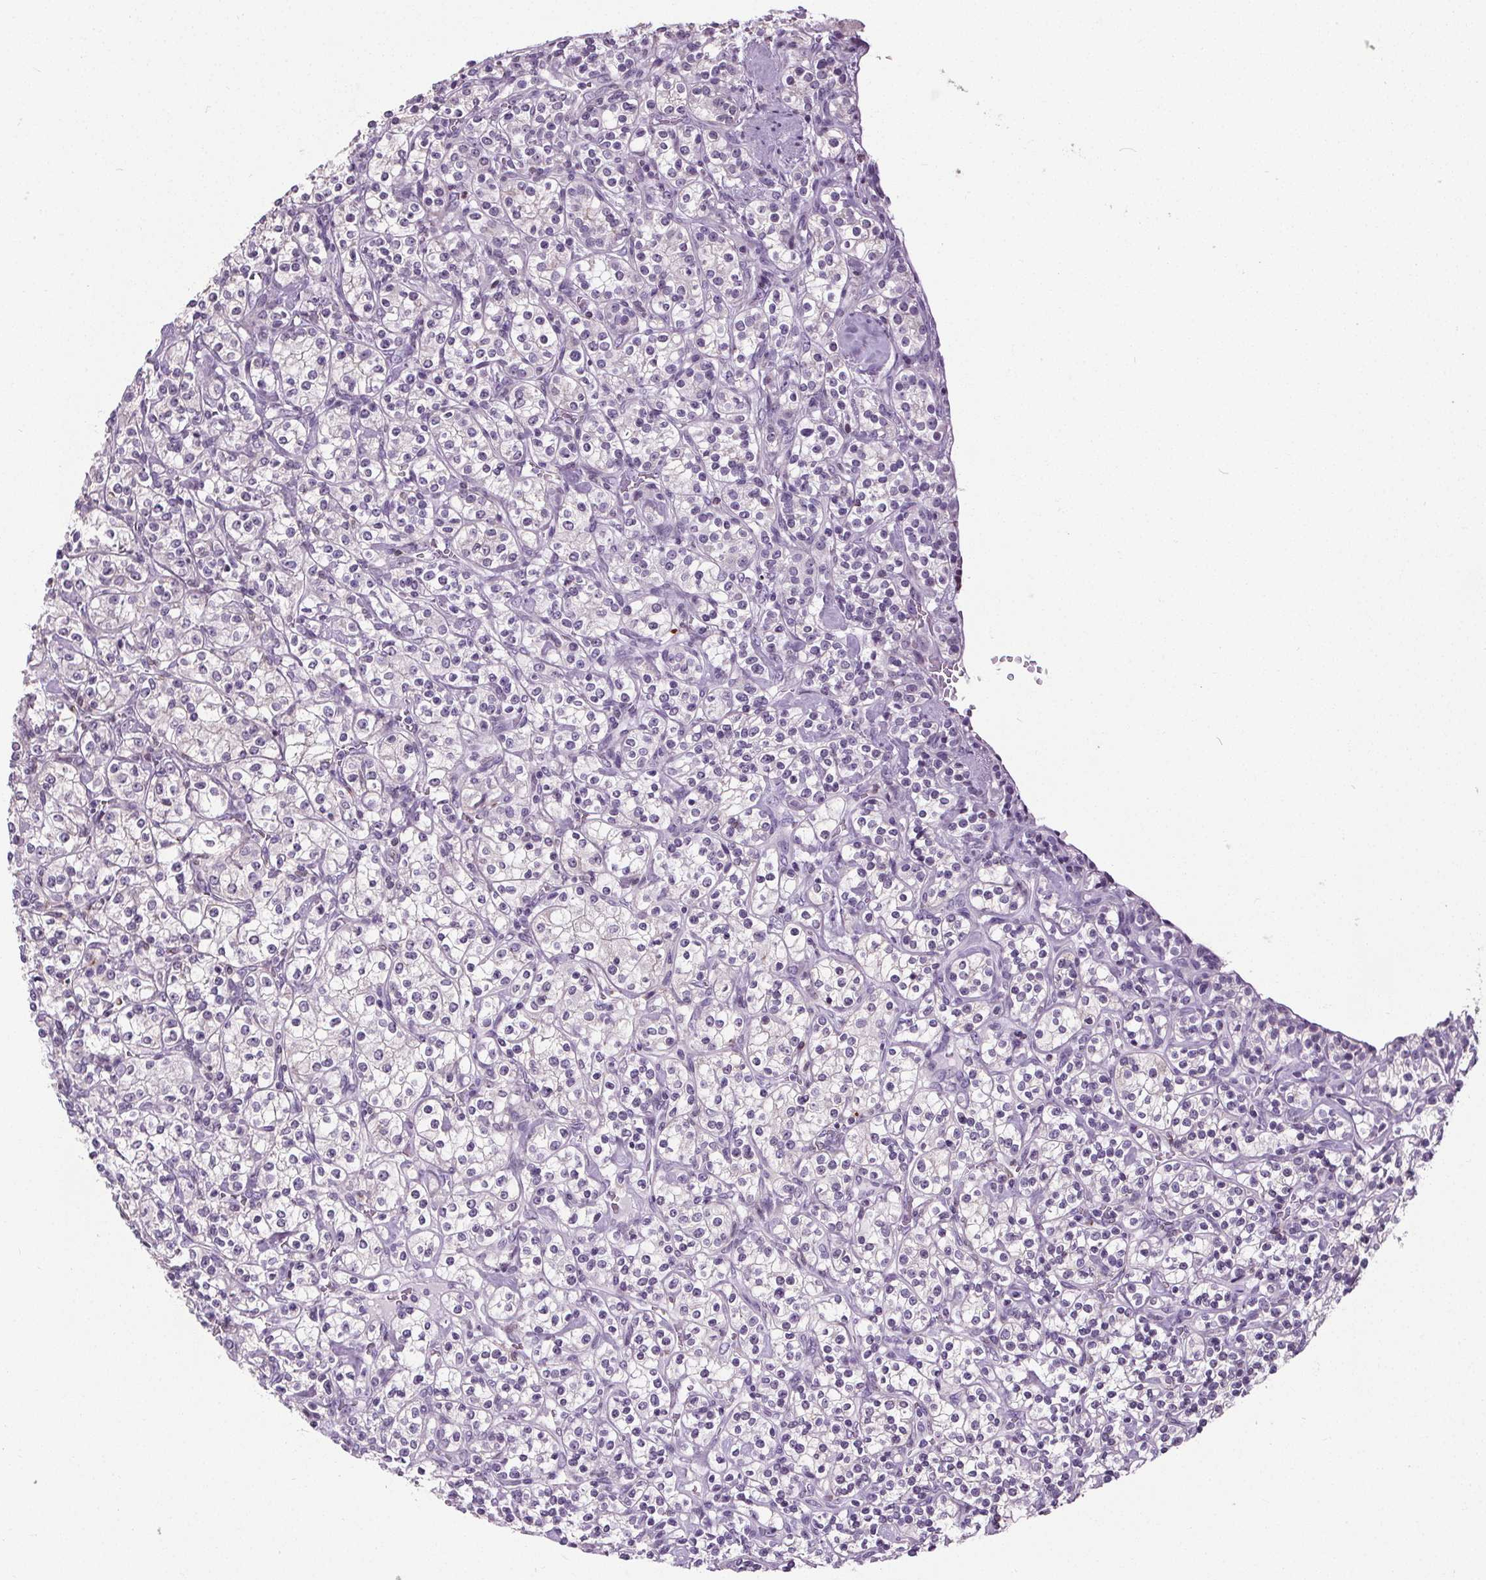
{"staining": {"intensity": "negative", "quantity": "none", "location": "none"}, "tissue": "renal cancer", "cell_type": "Tumor cells", "image_type": "cancer", "snomed": [{"axis": "morphology", "description": "Adenocarcinoma, NOS"}, {"axis": "topography", "description": "Kidney"}], "caption": "IHC image of neoplastic tissue: human adenocarcinoma (renal) stained with DAB reveals no significant protein staining in tumor cells.", "gene": "TMEM240", "patient": {"sex": "male", "age": 77}}